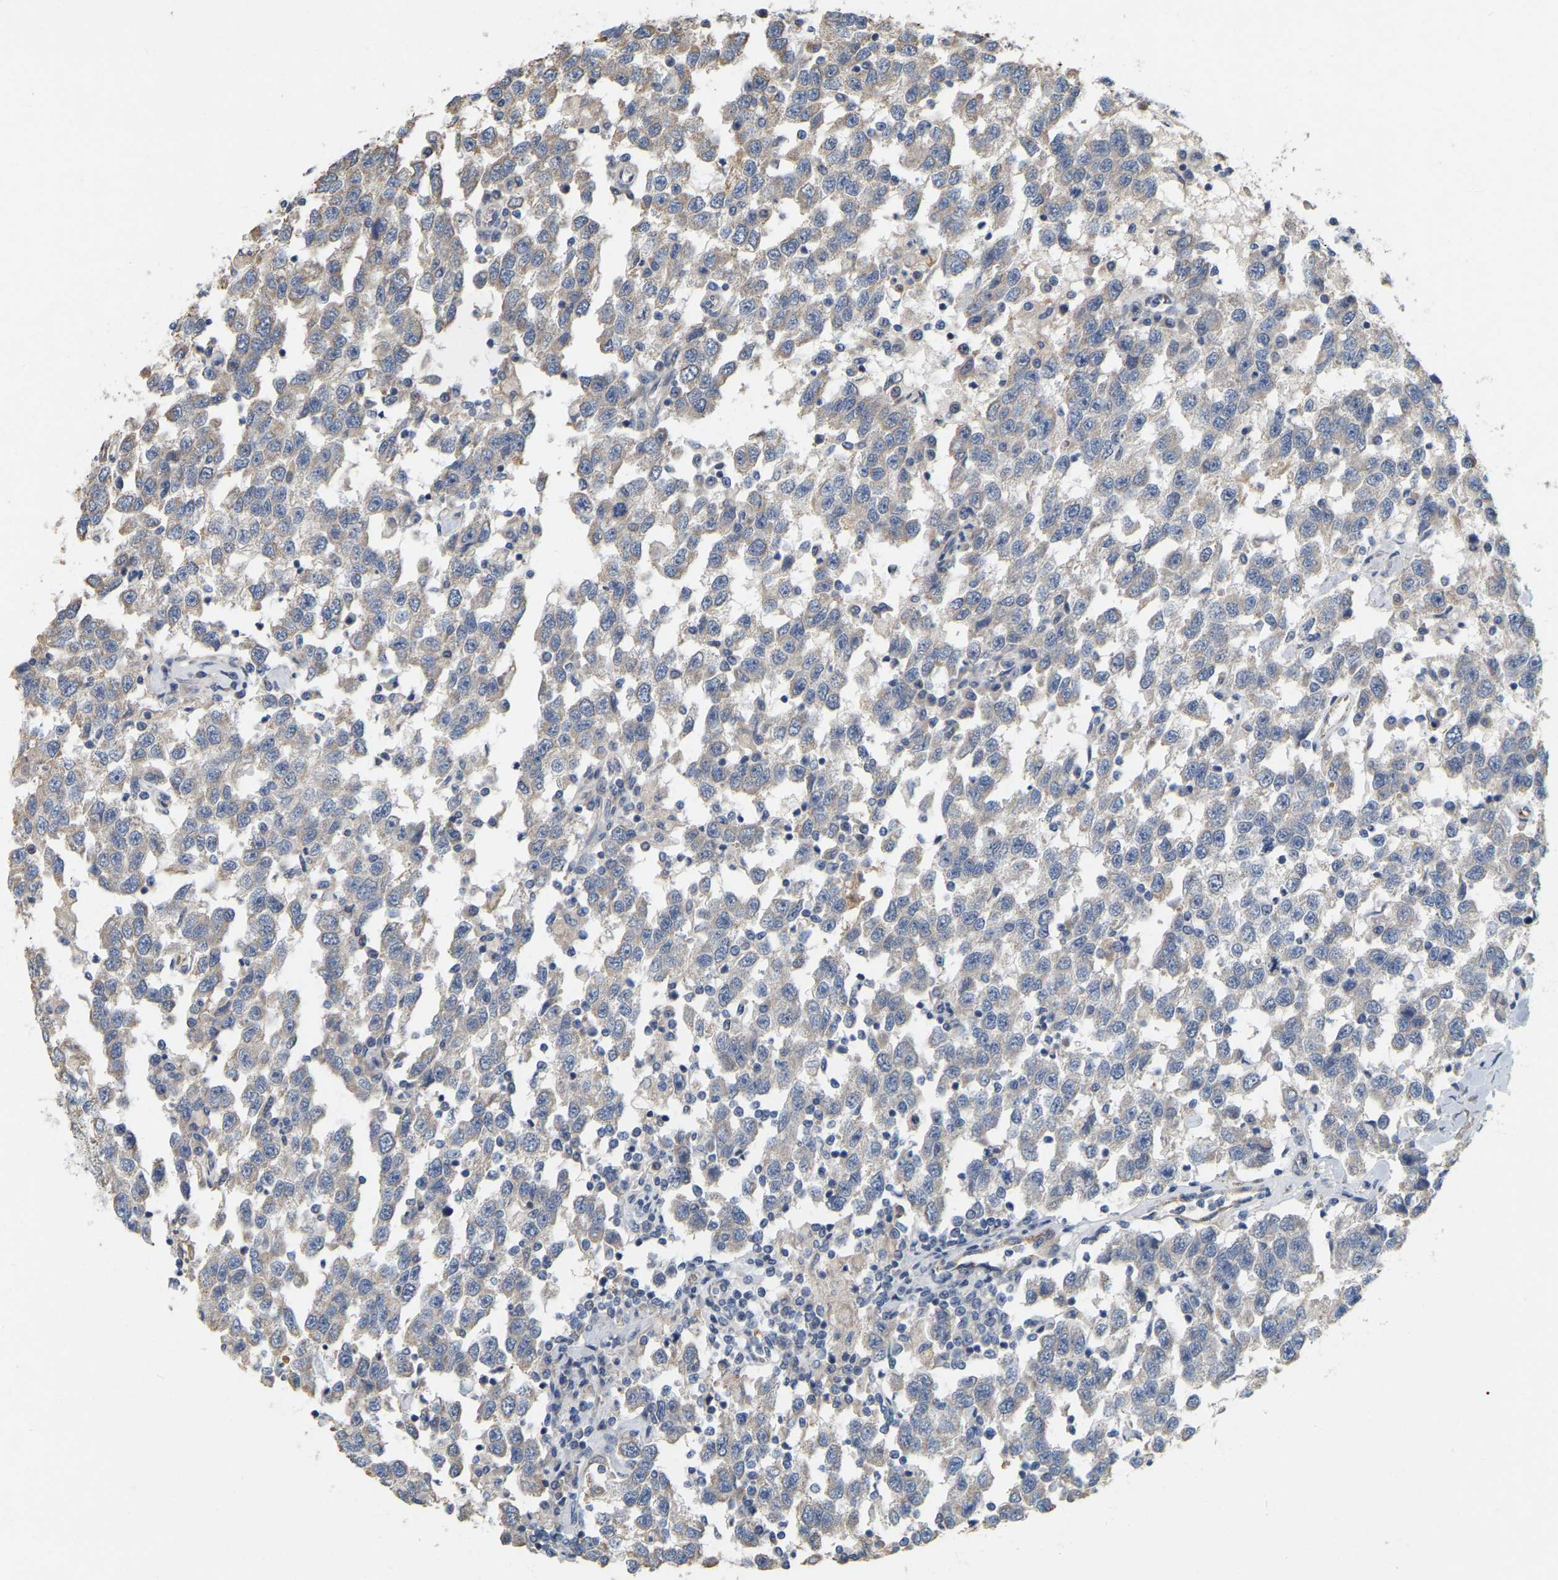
{"staining": {"intensity": "moderate", "quantity": "<25%", "location": "cytoplasmic/membranous"}, "tissue": "testis cancer", "cell_type": "Tumor cells", "image_type": "cancer", "snomed": [{"axis": "morphology", "description": "Seminoma, NOS"}, {"axis": "topography", "description": "Testis"}], "caption": "The histopathology image reveals staining of testis cancer (seminoma), revealing moderate cytoplasmic/membranous protein staining (brown color) within tumor cells.", "gene": "SSH1", "patient": {"sex": "male", "age": 41}}